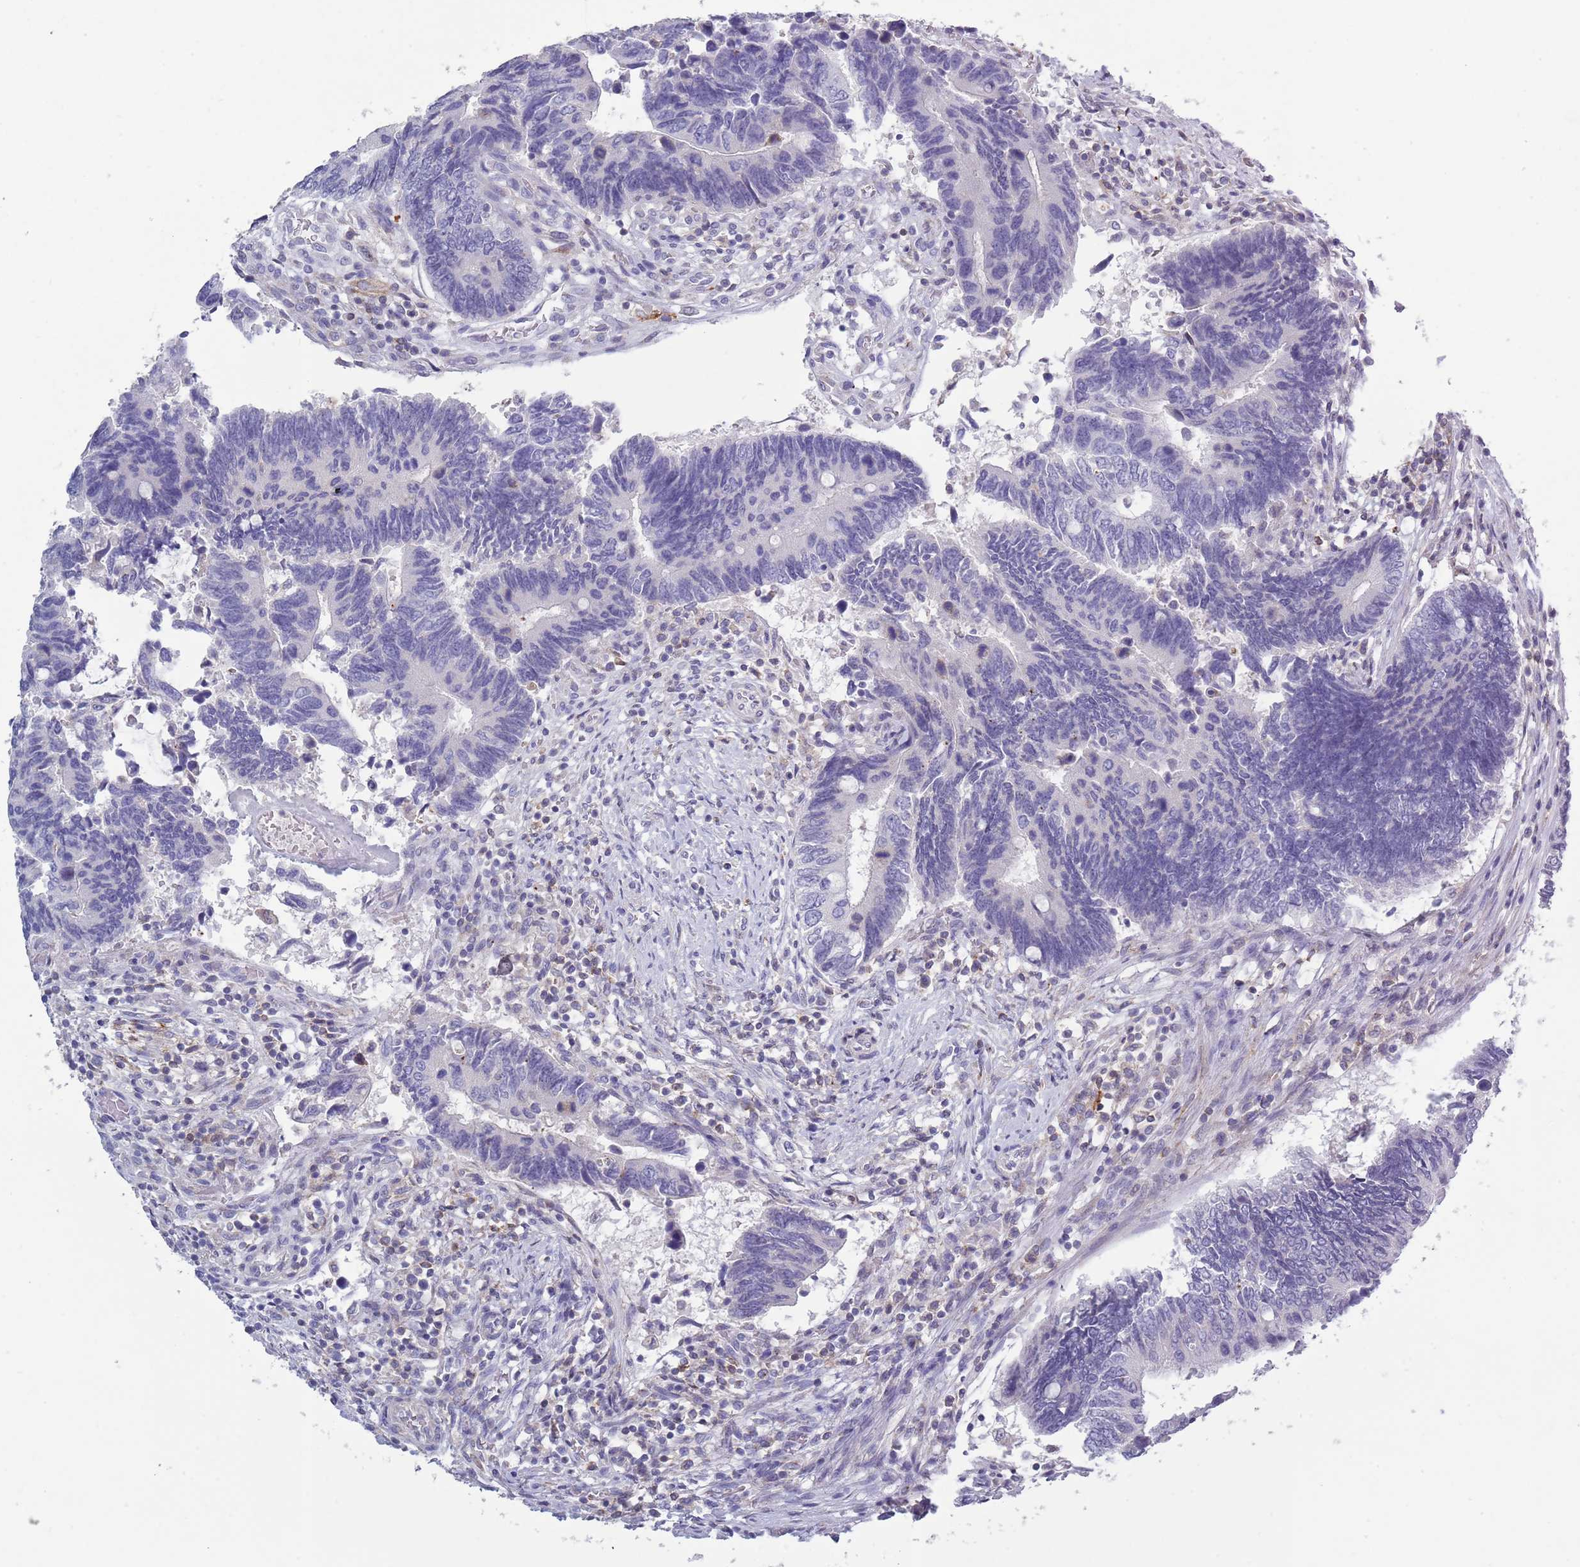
{"staining": {"intensity": "negative", "quantity": "none", "location": "none"}, "tissue": "colorectal cancer", "cell_type": "Tumor cells", "image_type": "cancer", "snomed": [{"axis": "morphology", "description": "Adenocarcinoma, NOS"}, {"axis": "topography", "description": "Colon"}], "caption": "High power microscopy micrograph of an immunohistochemistry histopathology image of colorectal adenocarcinoma, revealing no significant staining in tumor cells.", "gene": "ACSBG1", "patient": {"sex": "male", "age": 87}}